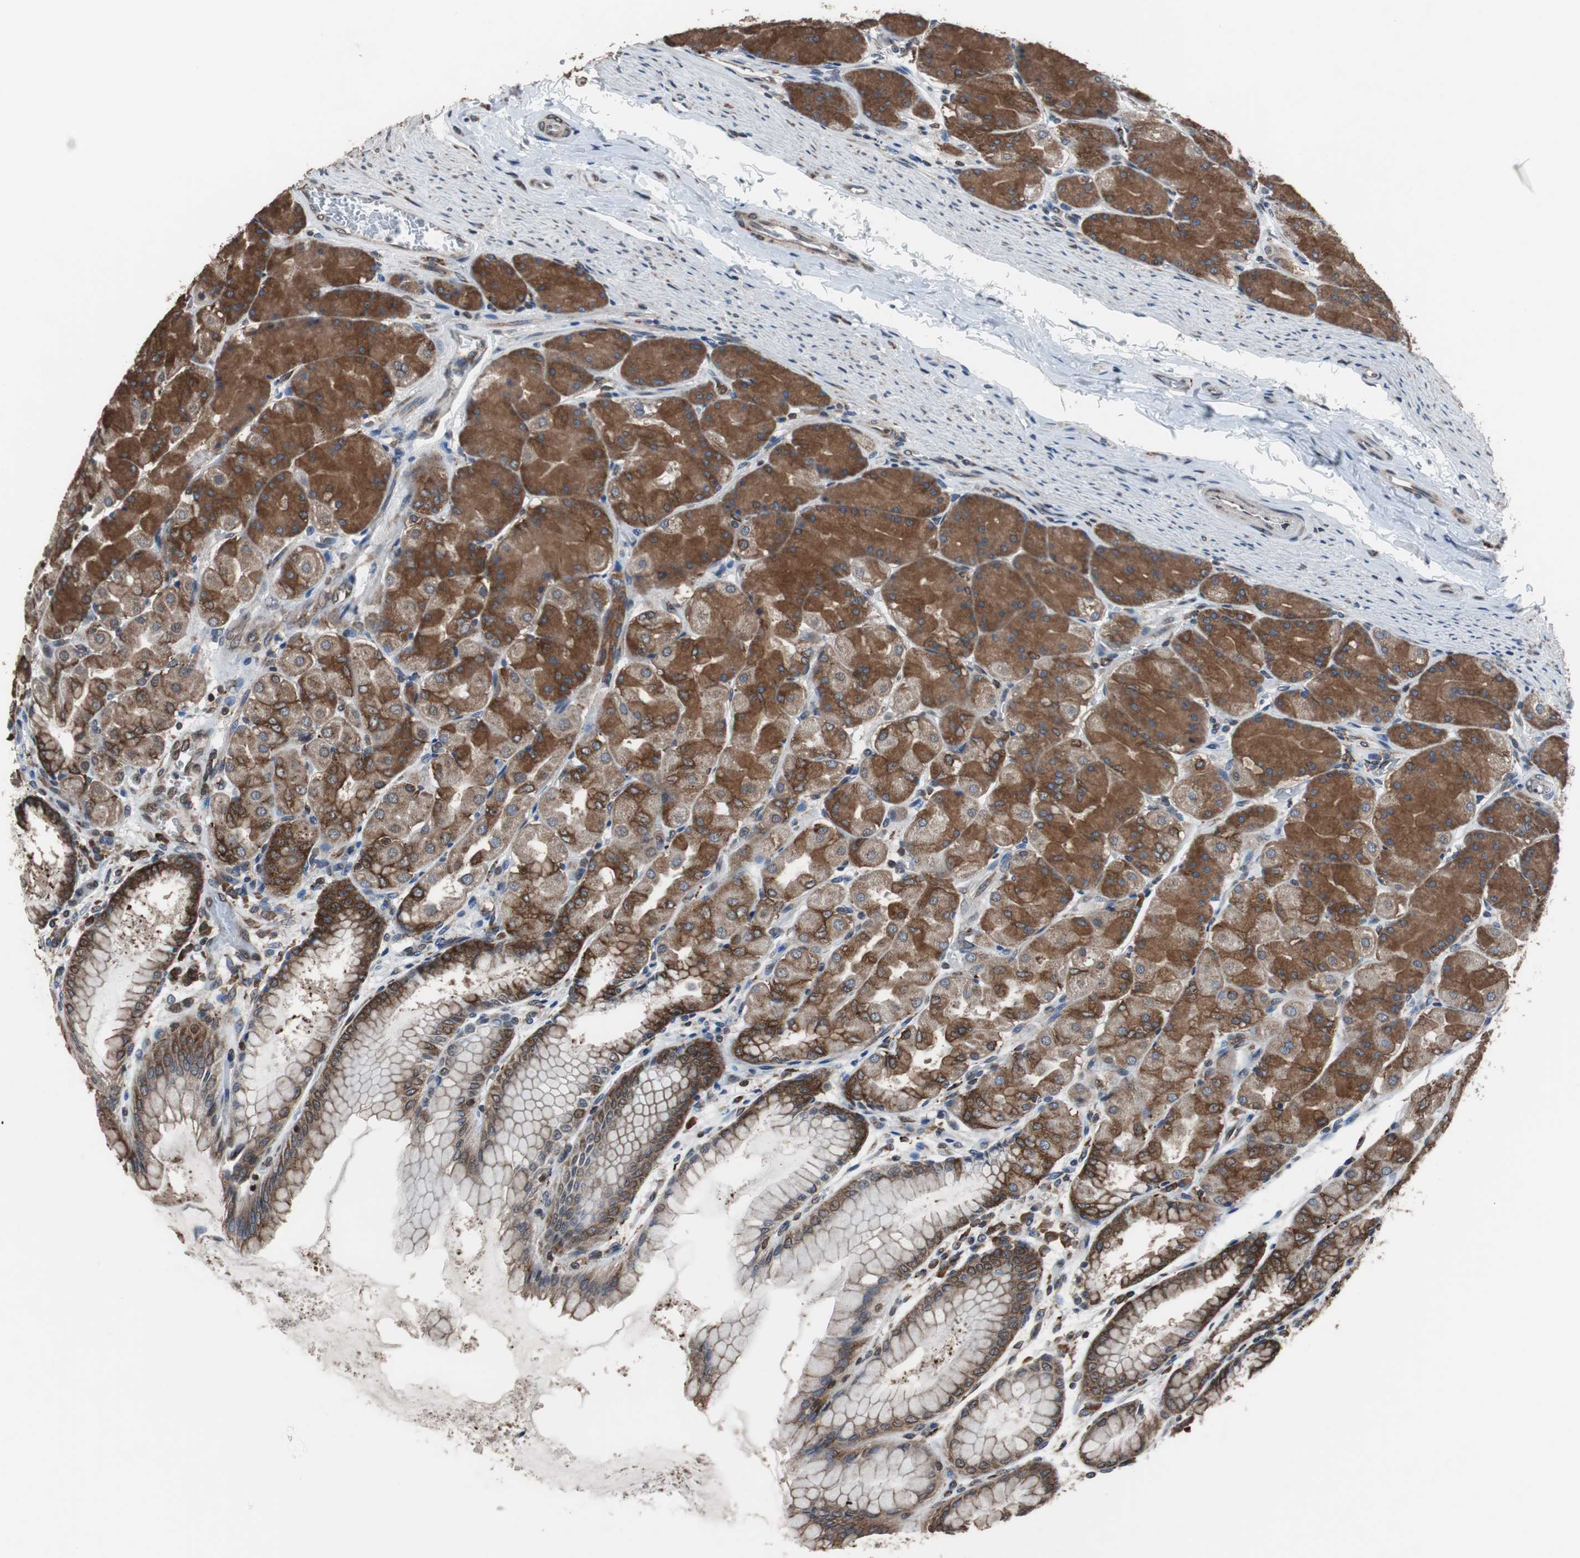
{"staining": {"intensity": "strong", "quantity": ">75%", "location": "cytoplasmic/membranous"}, "tissue": "stomach", "cell_type": "Glandular cells", "image_type": "normal", "snomed": [{"axis": "morphology", "description": "Normal tissue, NOS"}, {"axis": "topography", "description": "Stomach, upper"}], "caption": "Immunohistochemistry (IHC) (DAB (3,3'-diaminobenzidine)) staining of benign stomach displays strong cytoplasmic/membranous protein expression in about >75% of glandular cells.", "gene": "USP10", "patient": {"sex": "female", "age": 56}}